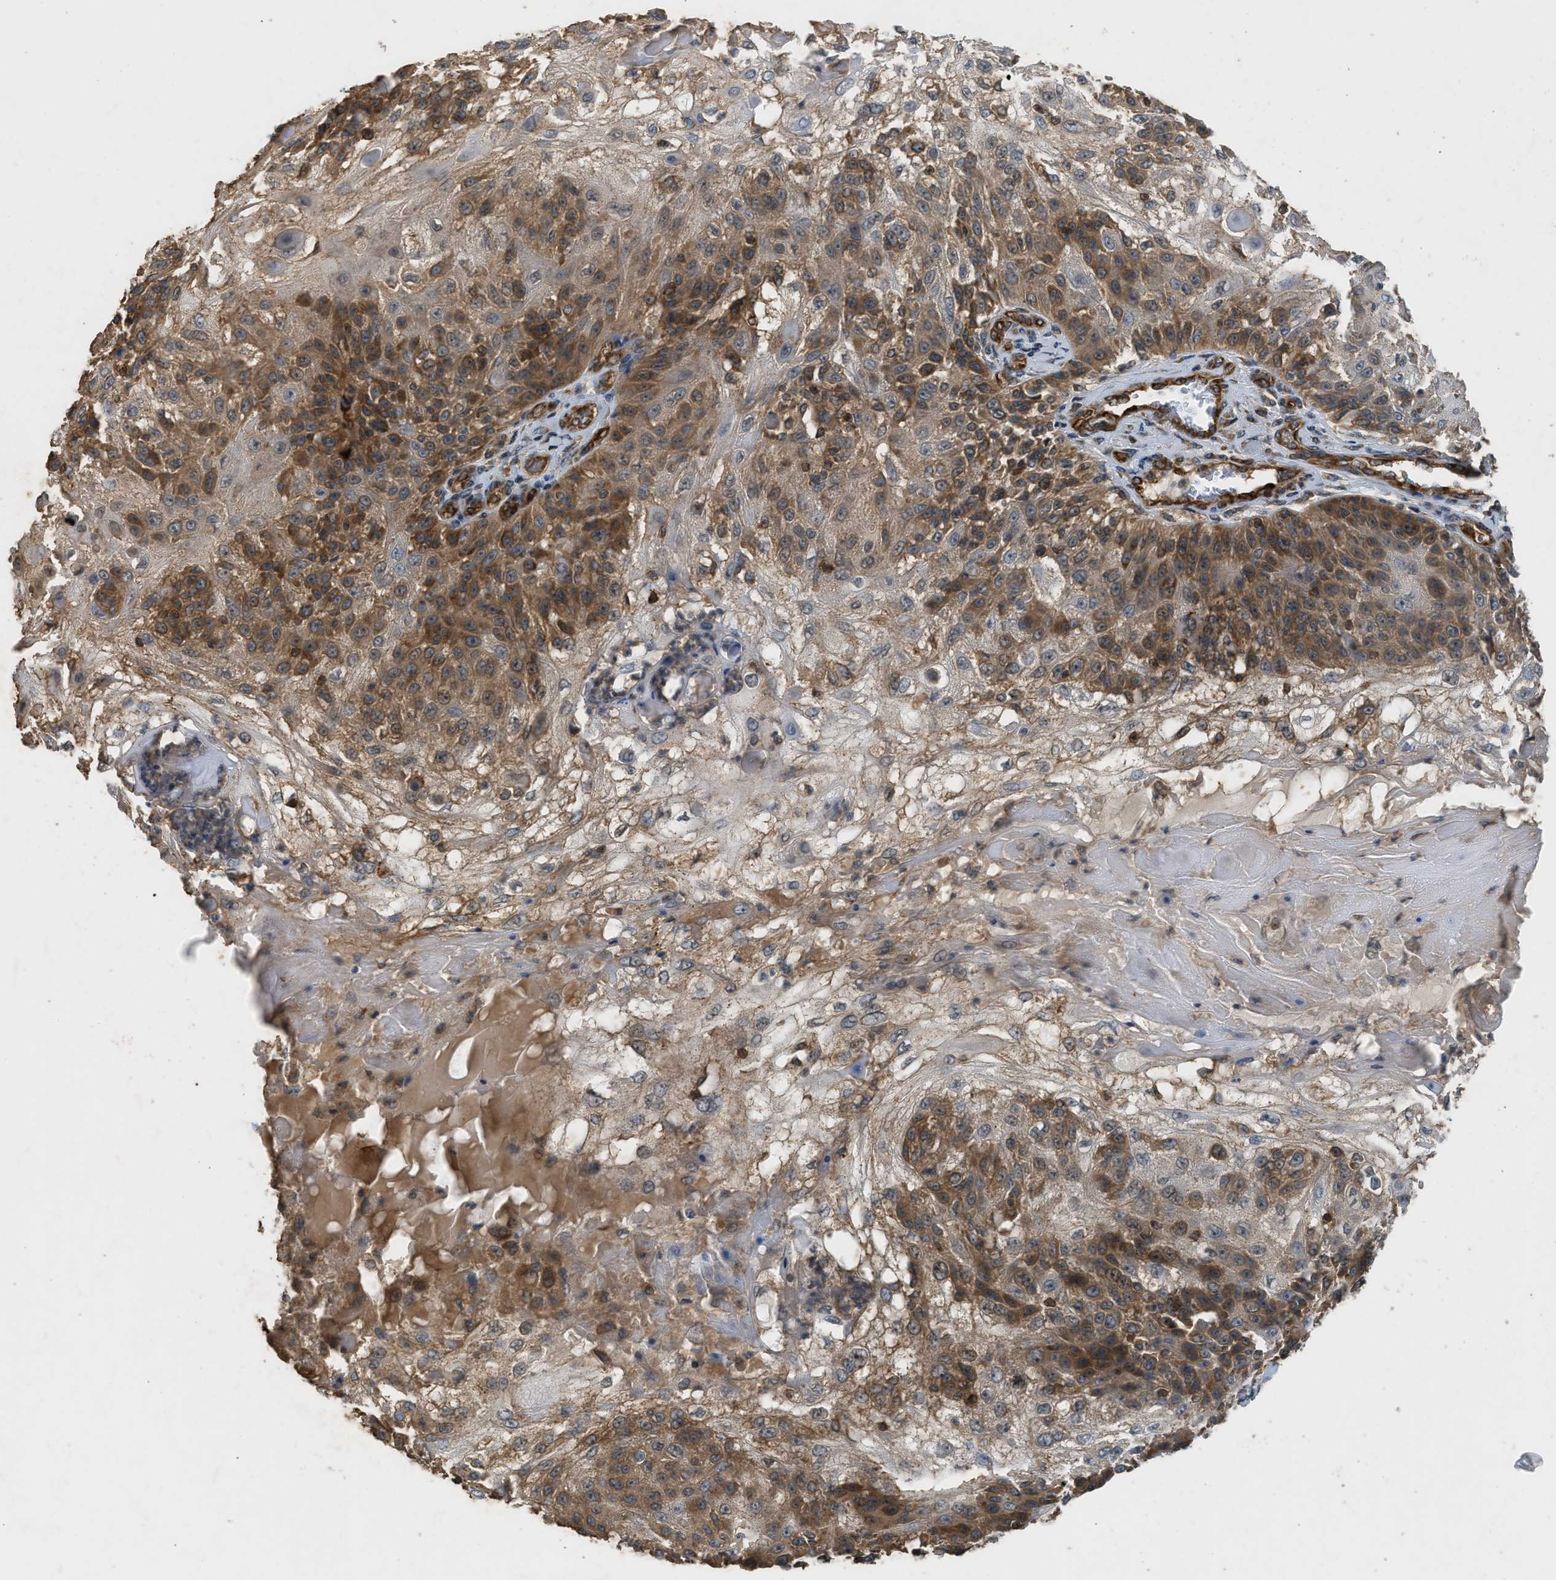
{"staining": {"intensity": "moderate", "quantity": ">75%", "location": "cytoplasmic/membranous"}, "tissue": "skin cancer", "cell_type": "Tumor cells", "image_type": "cancer", "snomed": [{"axis": "morphology", "description": "Normal tissue, NOS"}, {"axis": "morphology", "description": "Squamous cell carcinoma, NOS"}, {"axis": "topography", "description": "Skin"}], "caption": "A high-resolution image shows IHC staining of skin cancer (squamous cell carcinoma), which exhibits moderate cytoplasmic/membranous expression in approximately >75% of tumor cells. (brown staining indicates protein expression, while blue staining denotes nuclei).", "gene": "HIP1R", "patient": {"sex": "female", "age": 83}}